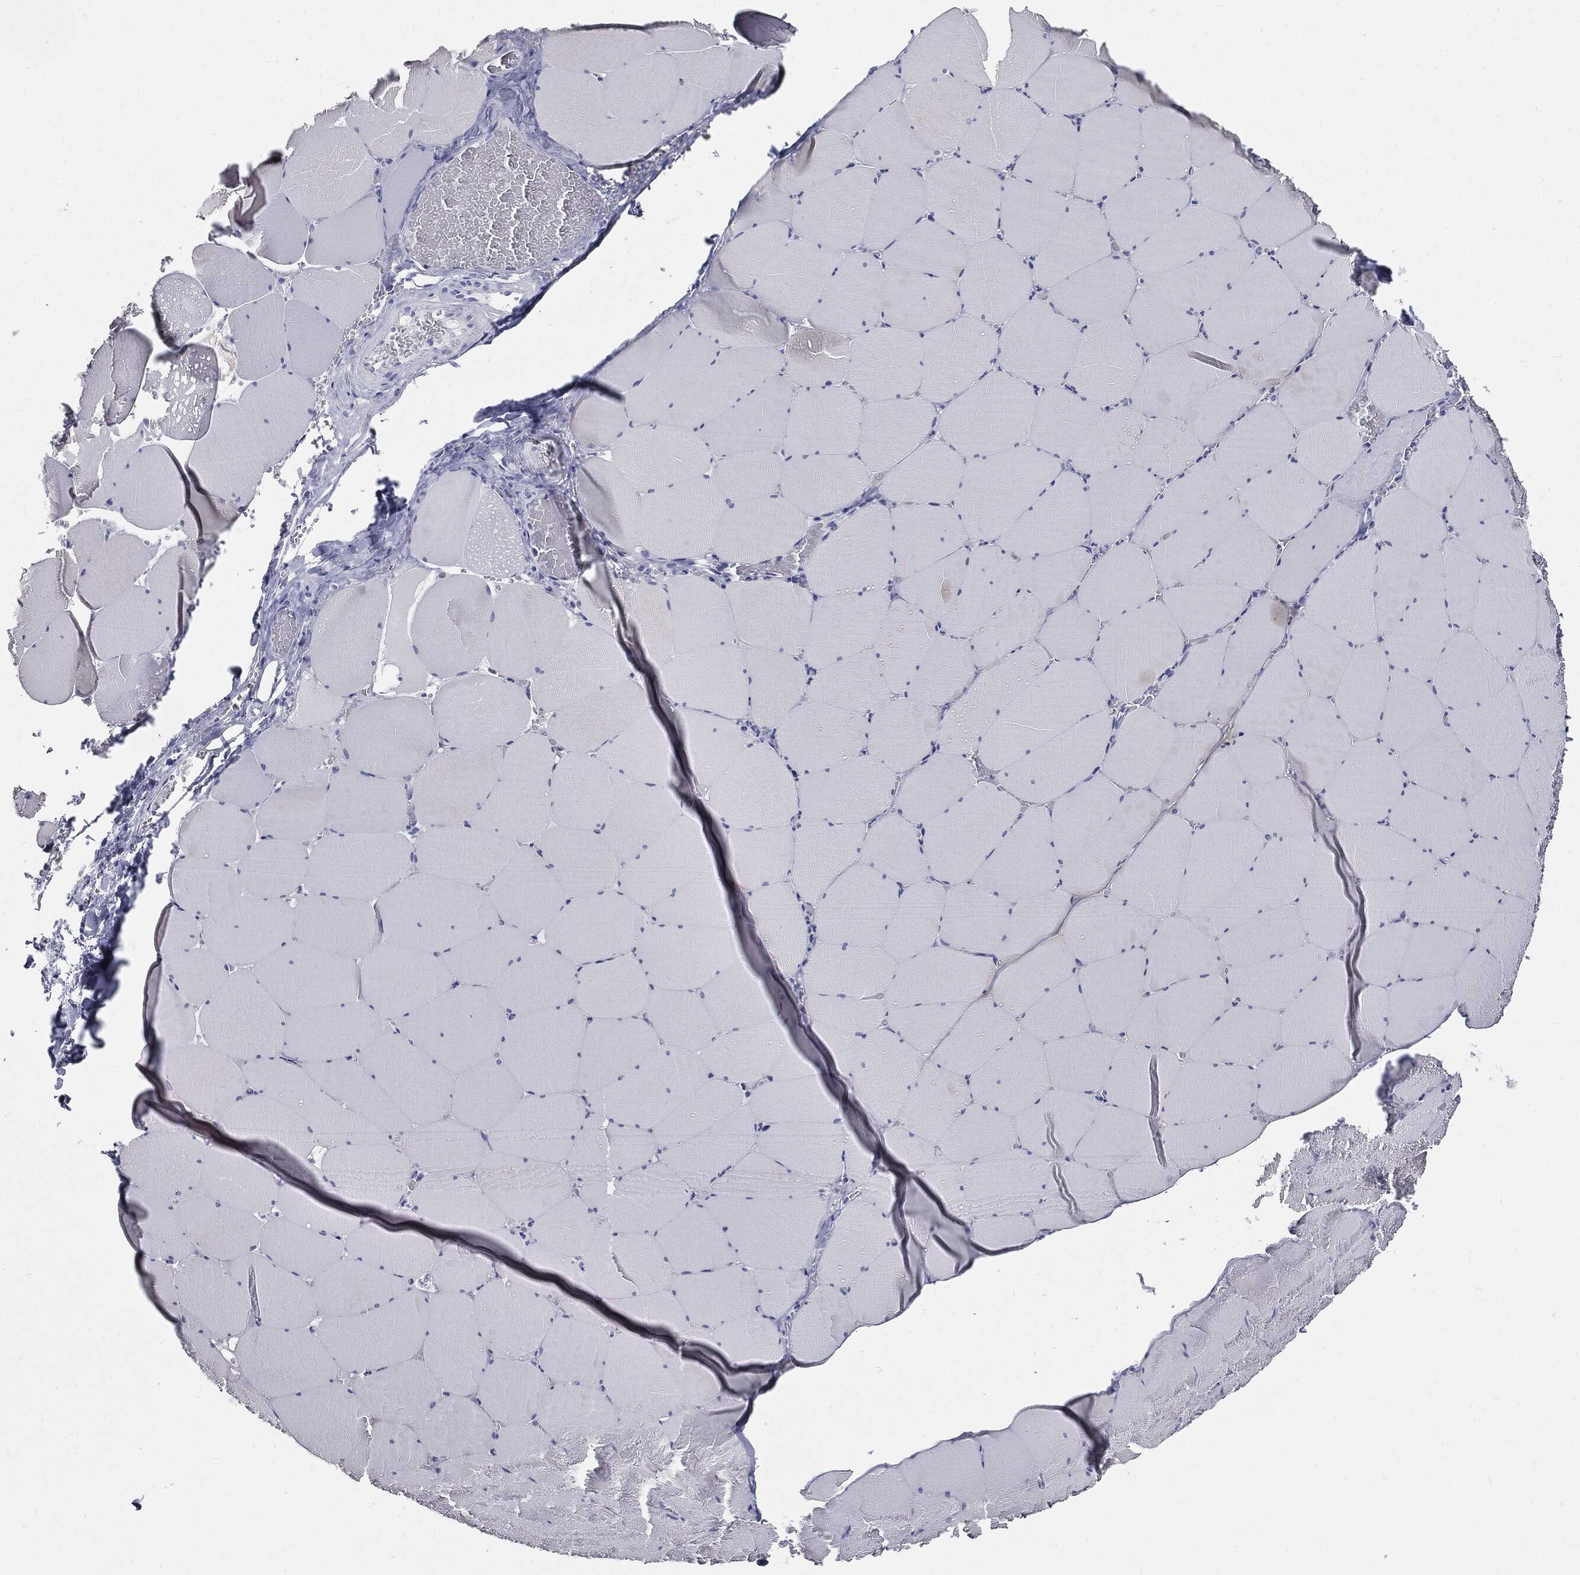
{"staining": {"intensity": "negative", "quantity": "none", "location": "none"}, "tissue": "skeletal muscle", "cell_type": "Myocytes", "image_type": "normal", "snomed": [{"axis": "morphology", "description": "Normal tissue, NOS"}, {"axis": "morphology", "description": "Malignant melanoma, Metastatic site"}, {"axis": "topography", "description": "Skeletal muscle"}], "caption": "Protein analysis of unremarkable skeletal muscle displays no significant expression in myocytes. (DAB (3,3'-diaminobenzidine) immunohistochemistry, high magnification).", "gene": "CUZD1", "patient": {"sex": "male", "age": 50}}